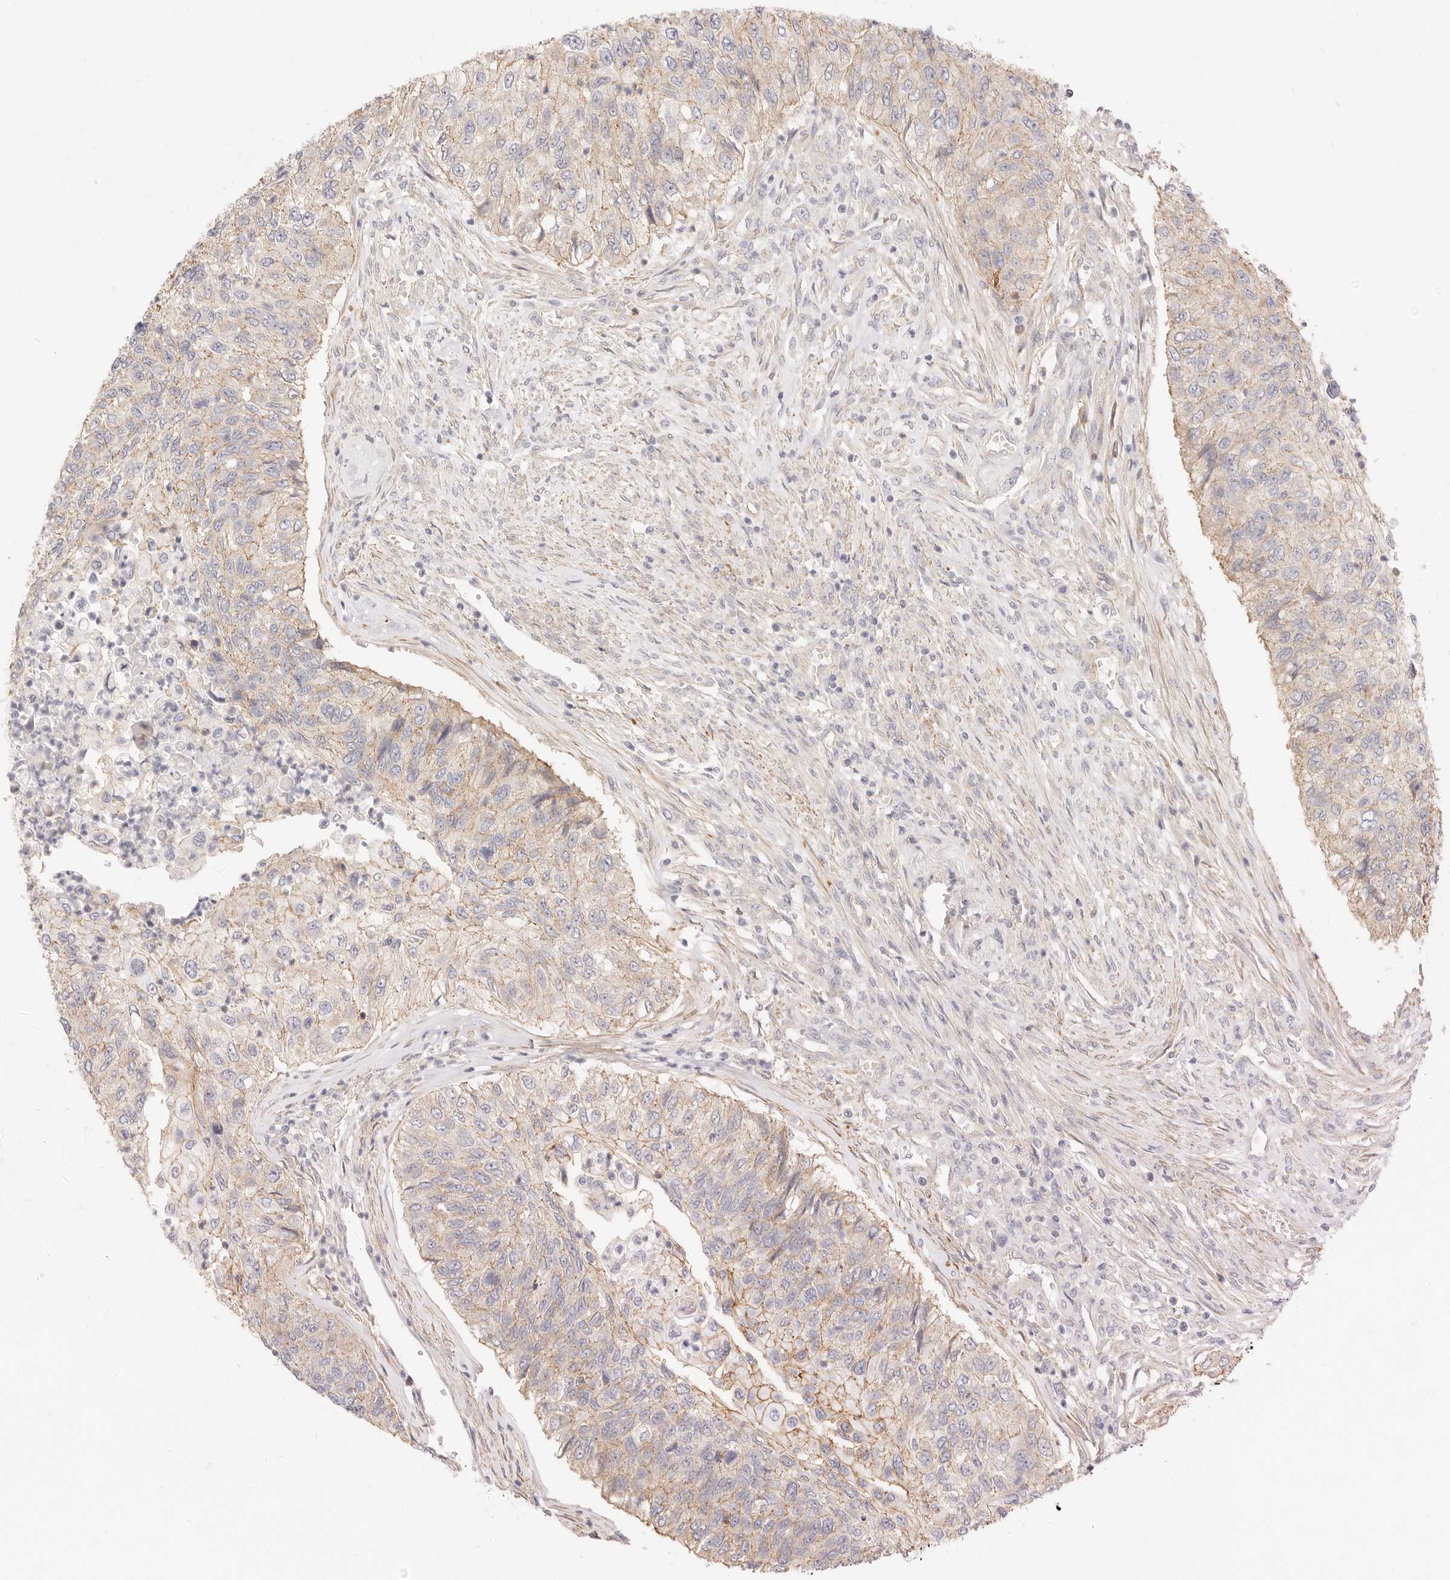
{"staining": {"intensity": "weak", "quantity": ">75%", "location": "cytoplasmic/membranous"}, "tissue": "urothelial cancer", "cell_type": "Tumor cells", "image_type": "cancer", "snomed": [{"axis": "morphology", "description": "Urothelial carcinoma, High grade"}, {"axis": "topography", "description": "Urinary bladder"}], "caption": "Urothelial carcinoma (high-grade) stained for a protein (brown) demonstrates weak cytoplasmic/membranous positive positivity in about >75% of tumor cells.", "gene": "UBXN10", "patient": {"sex": "female", "age": 60}}